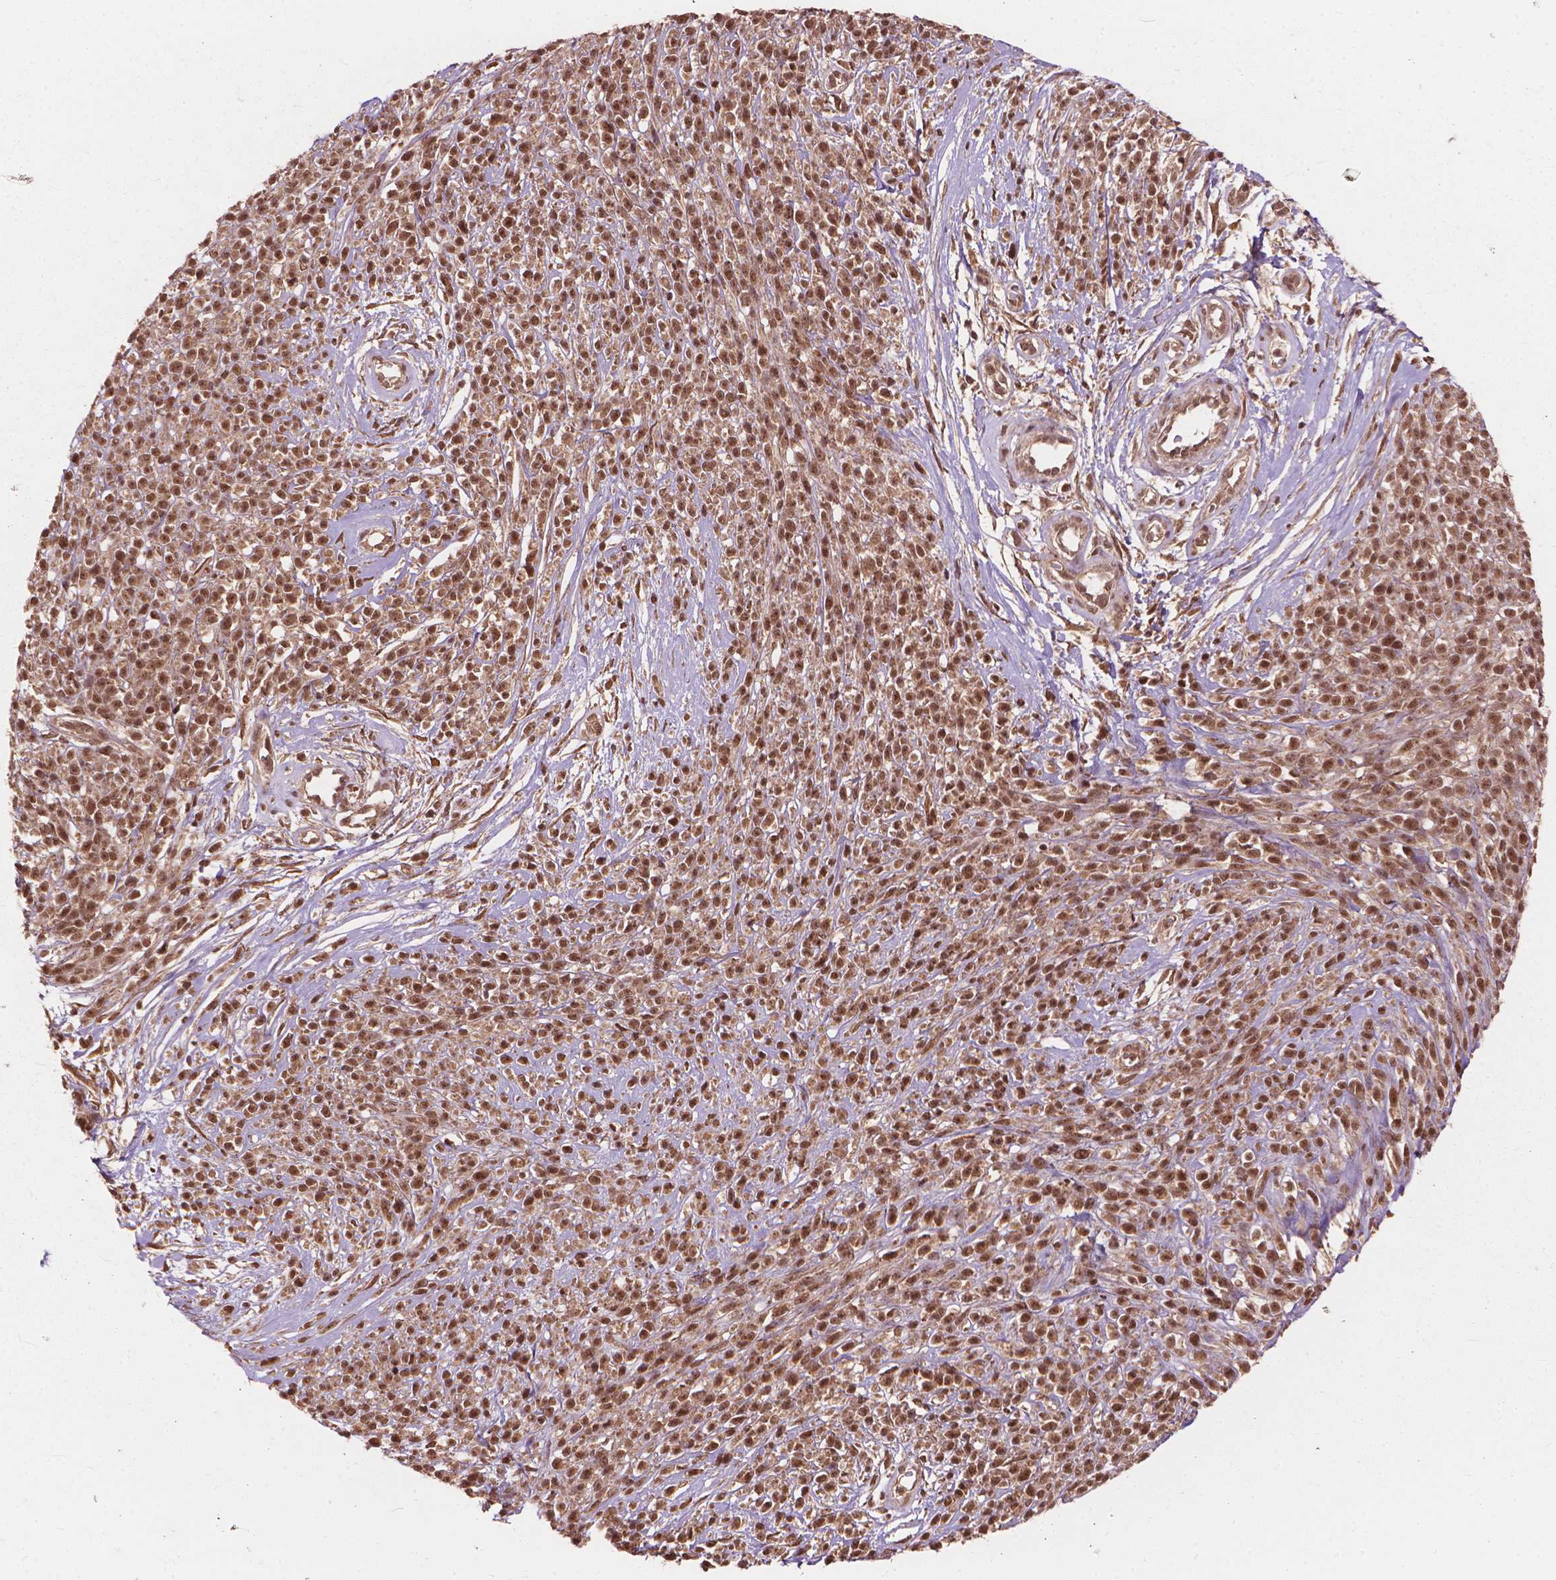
{"staining": {"intensity": "moderate", "quantity": ">75%", "location": "cytoplasmic/membranous,nuclear"}, "tissue": "melanoma", "cell_type": "Tumor cells", "image_type": "cancer", "snomed": [{"axis": "morphology", "description": "Malignant melanoma, NOS"}, {"axis": "topography", "description": "Skin"}, {"axis": "topography", "description": "Skin of trunk"}], "caption": "This histopathology image demonstrates IHC staining of human melanoma, with medium moderate cytoplasmic/membranous and nuclear expression in approximately >75% of tumor cells.", "gene": "SSU72", "patient": {"sex": "male", "age": 74}}